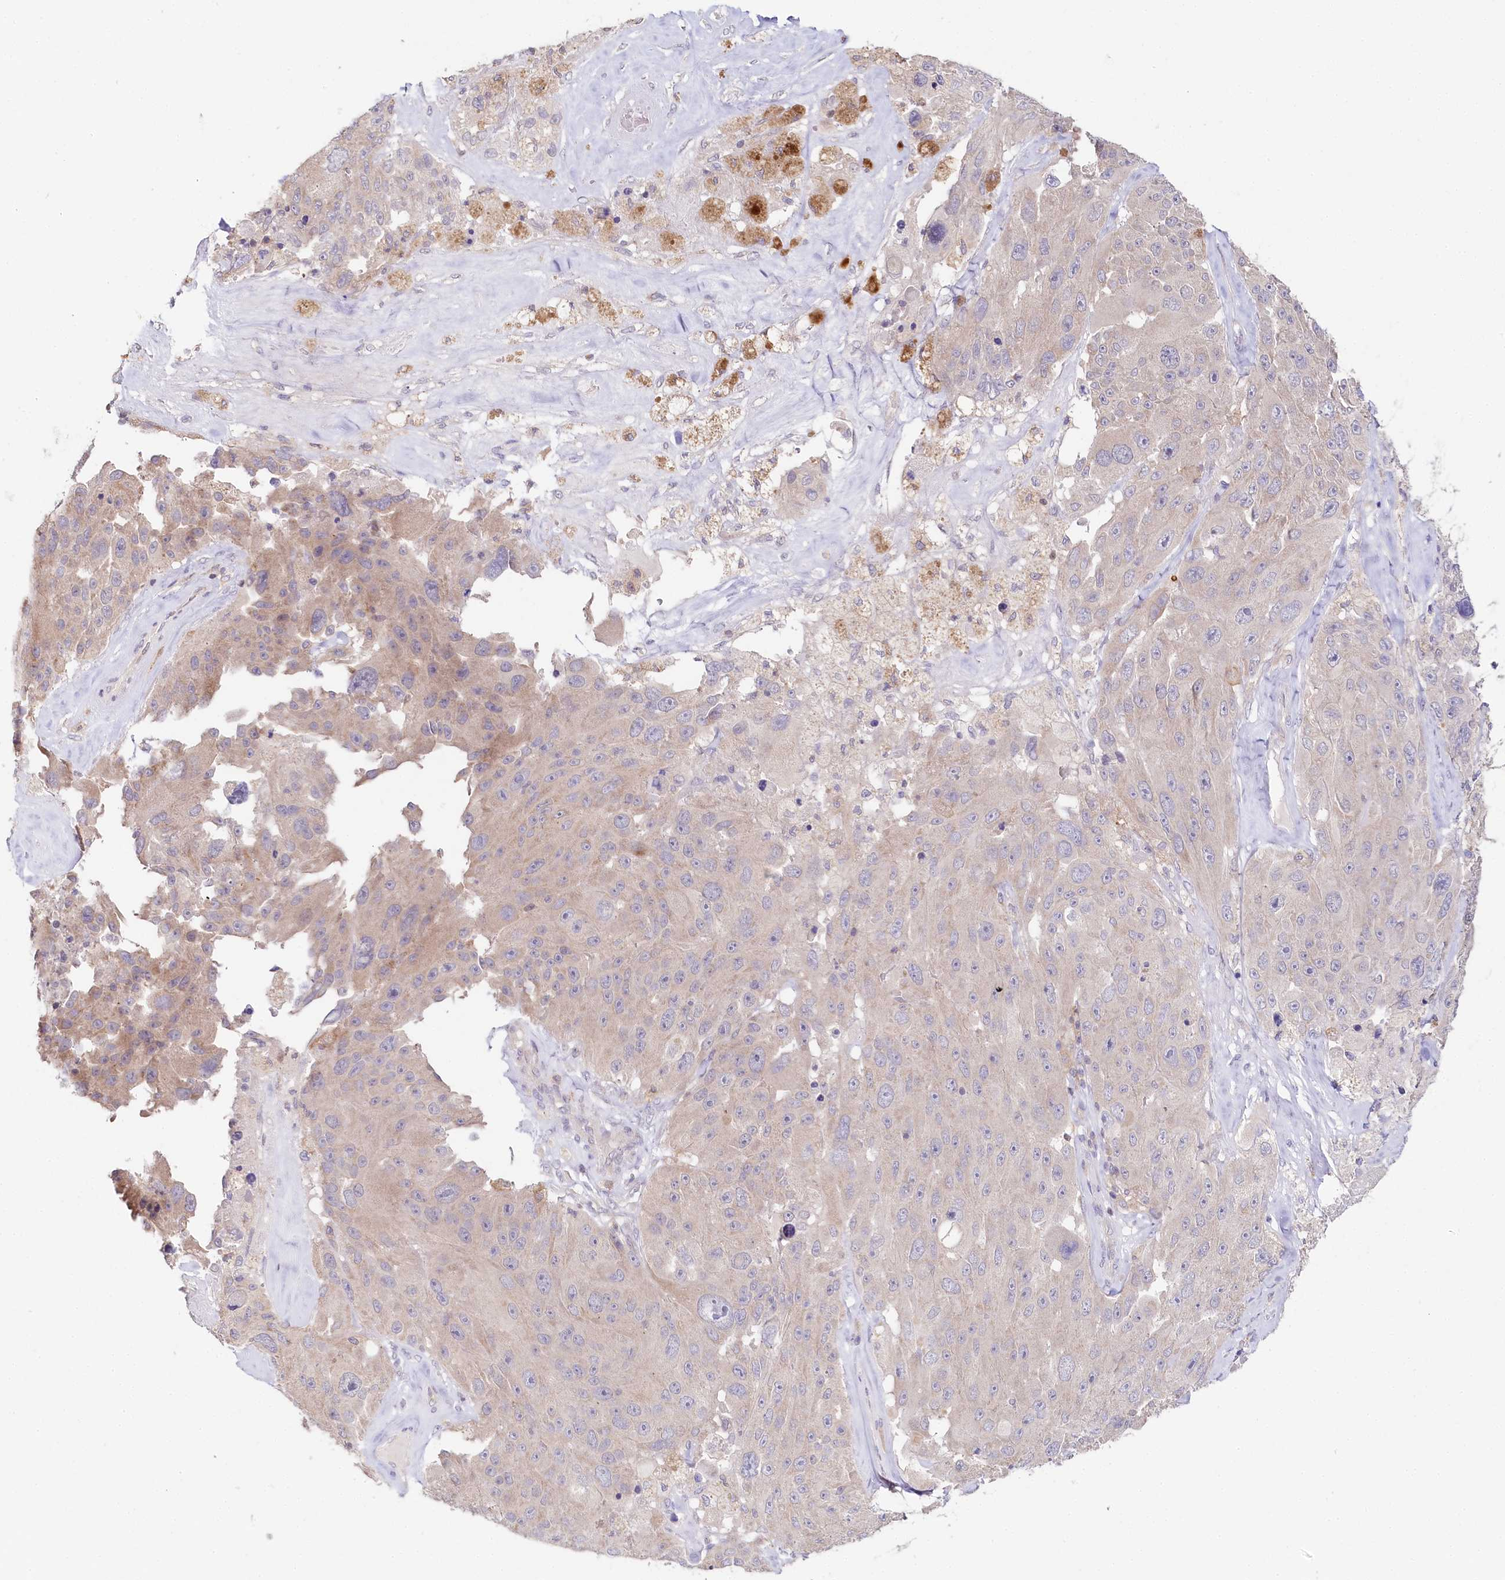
{"staining": {"intensity": "weak", "quantity": "<25%", "location": "cytoplasmic/membranous"}, "tissue": "melanoma", "cell_type": "Tumor cells", "image_type": "cancer", "snomed": [{"axis": "morphology", "description": "Malignant melanoma, Metastatic site"}, {"axis": "topography", "description": "Lymph node"}], "caption": "High magnification brightfield microscopy of malignant melanoma (metastatic site) stained with DAB (brown) and counterstained with hematoxylin (blue): tumor cells show no significant staining.", "gene": "DAPK1", "patient": {"sex": "male", "age": 62}}